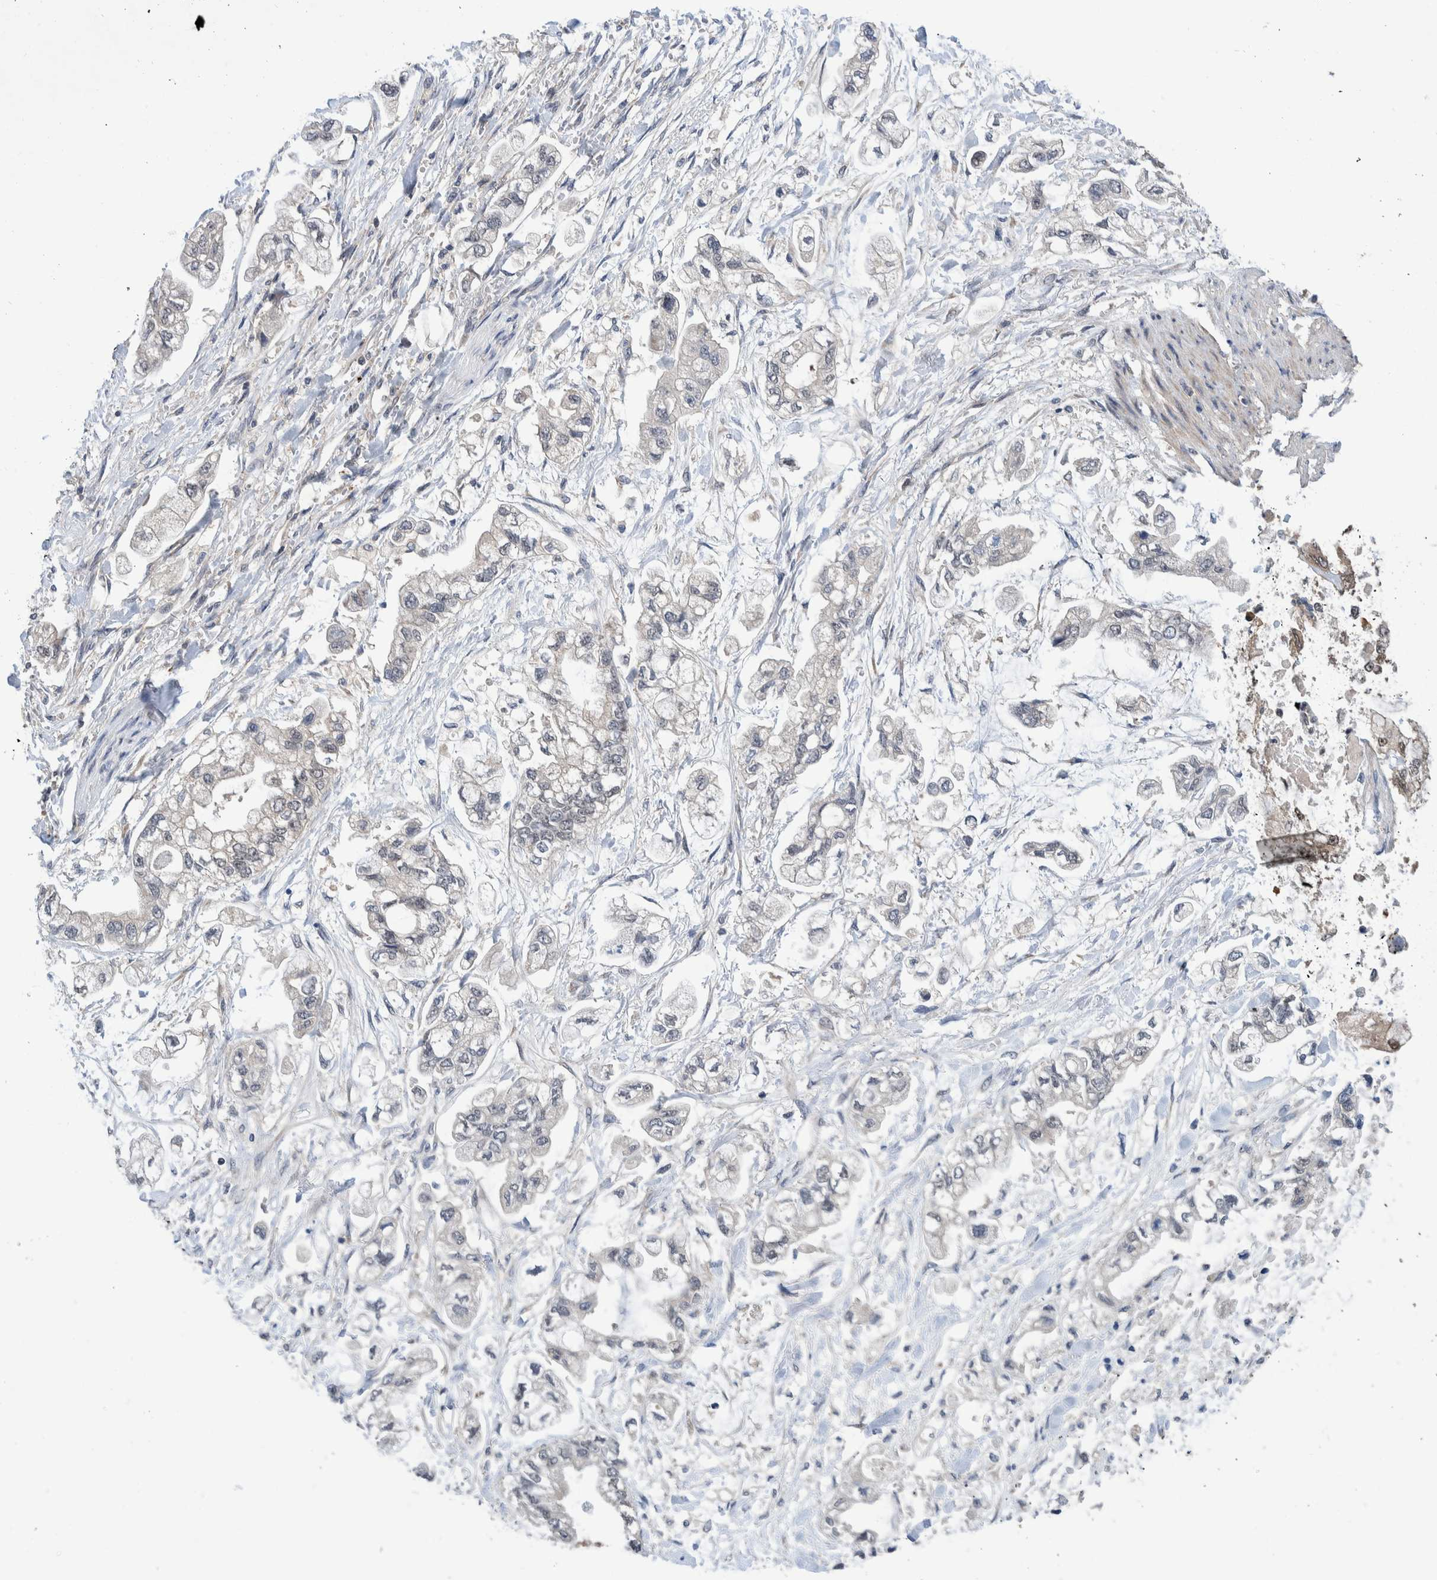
{"staining": {"intensity": "negative", "quantity": "none", "location": "none"}, "tissue": "stomach cancer", "cell_type": "Tumor cells", "image_type": "cancer", "snomed": [{"axis": "morphology", "description": "Normal tissue, NOS"}, {"axis": "morphology", "description": "Adenocarcinoma, NOS"}, {"axis": "topography", "description": "Stomach"}], "caption": "There is no significant expression in tumor cells of stomach cancer (adenocarcinoma).", "gene": "PLPBP", "patient": {"sex": "male", "age": 62}}